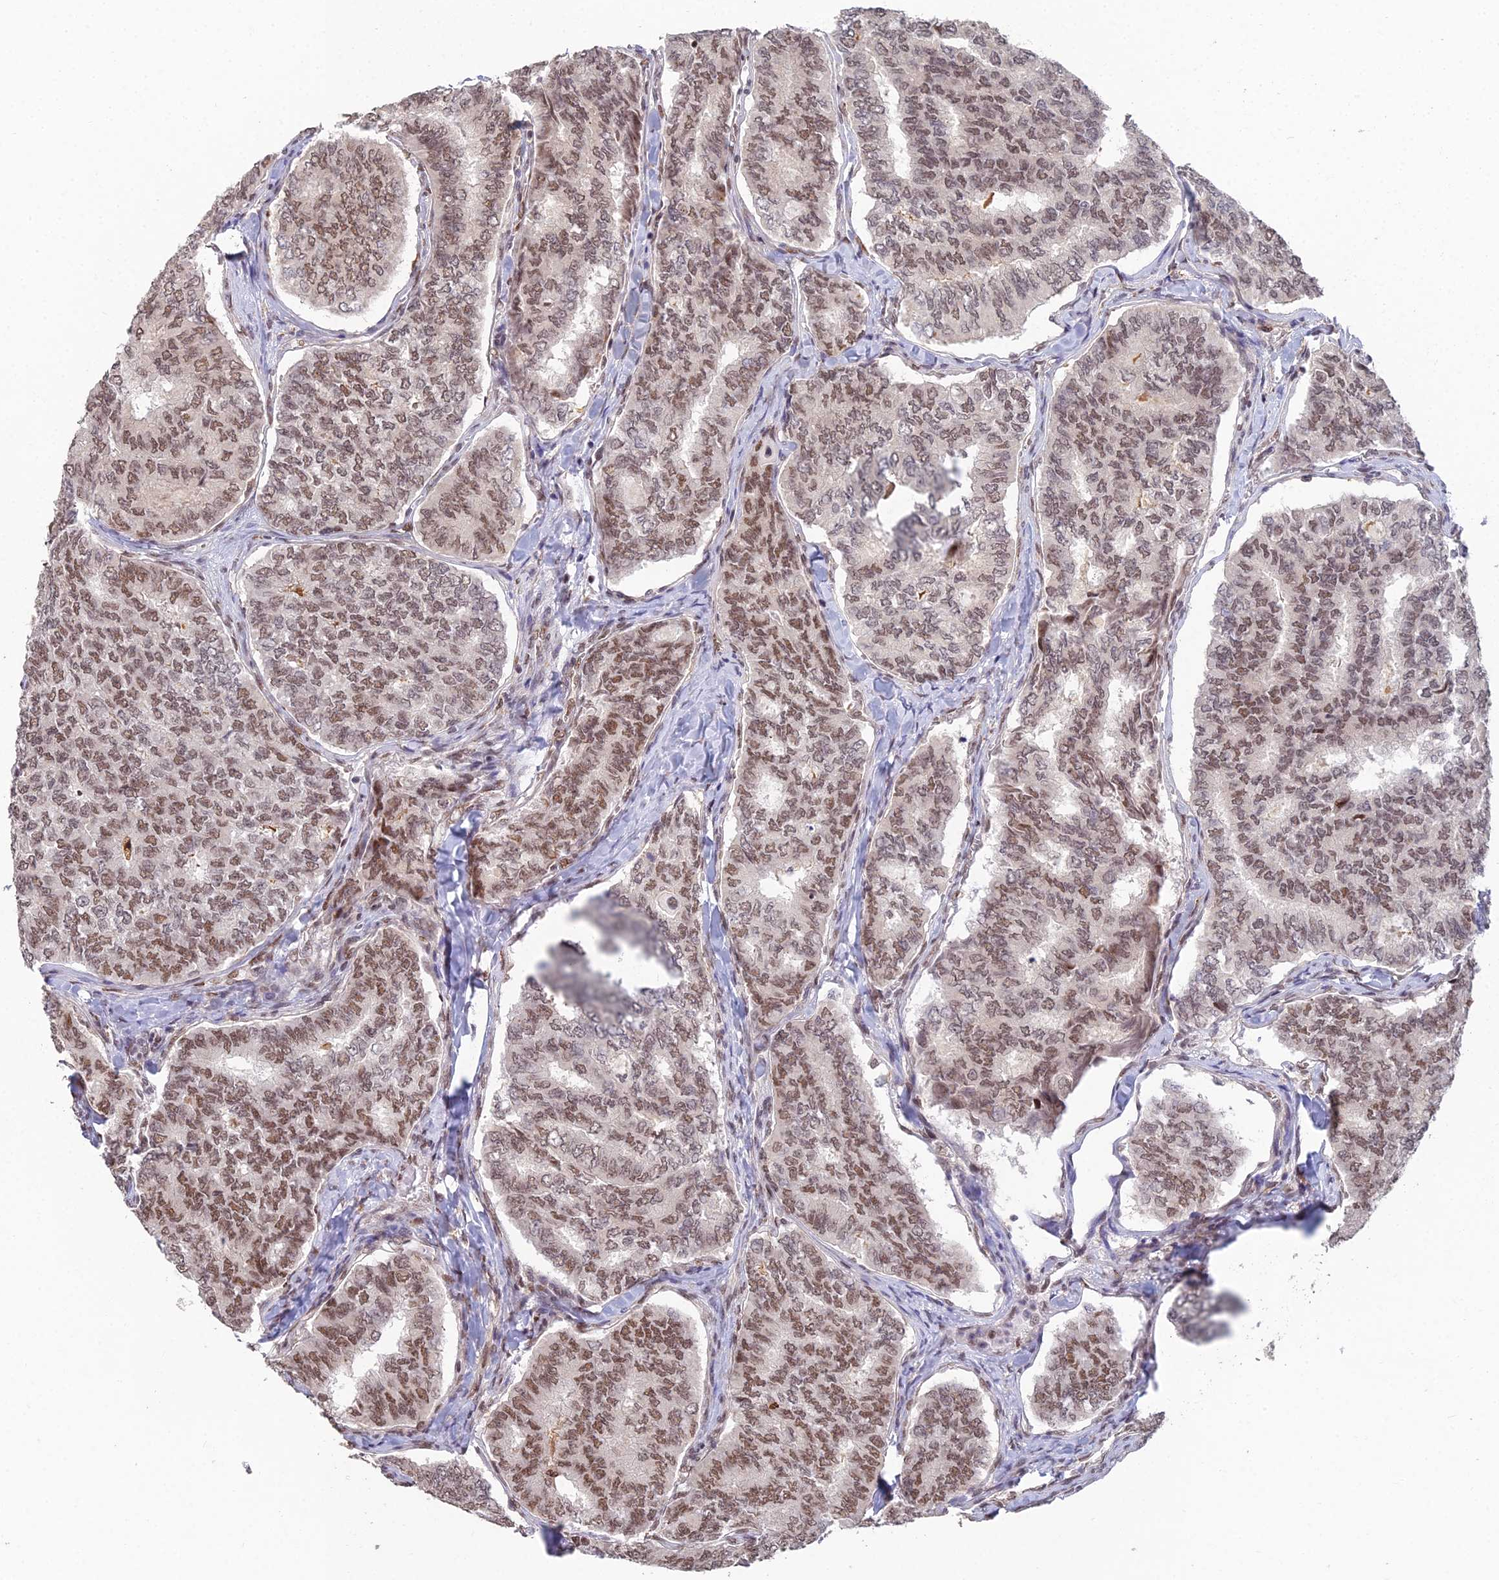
{"staining": {"intensity": "moderate", "quantity": ">75%", "location": "nuclear"}, "tissue": "thyroid cancer", "cell_type": "Tumor cells", "image_type": "cancer", "snomed": [{"axis": "morphology", "description": "Papillary adenocarcinoma, NOS"}, {"axis": "topography", "description": "Thyroid gland"}], "caption": "Papillary adenocarcinoma (thyroid) stained with a protein marker shows moderate staining in tumor cells.", "gene": "ABHD17A", "patient": {"sex": "female", "age": 35}}